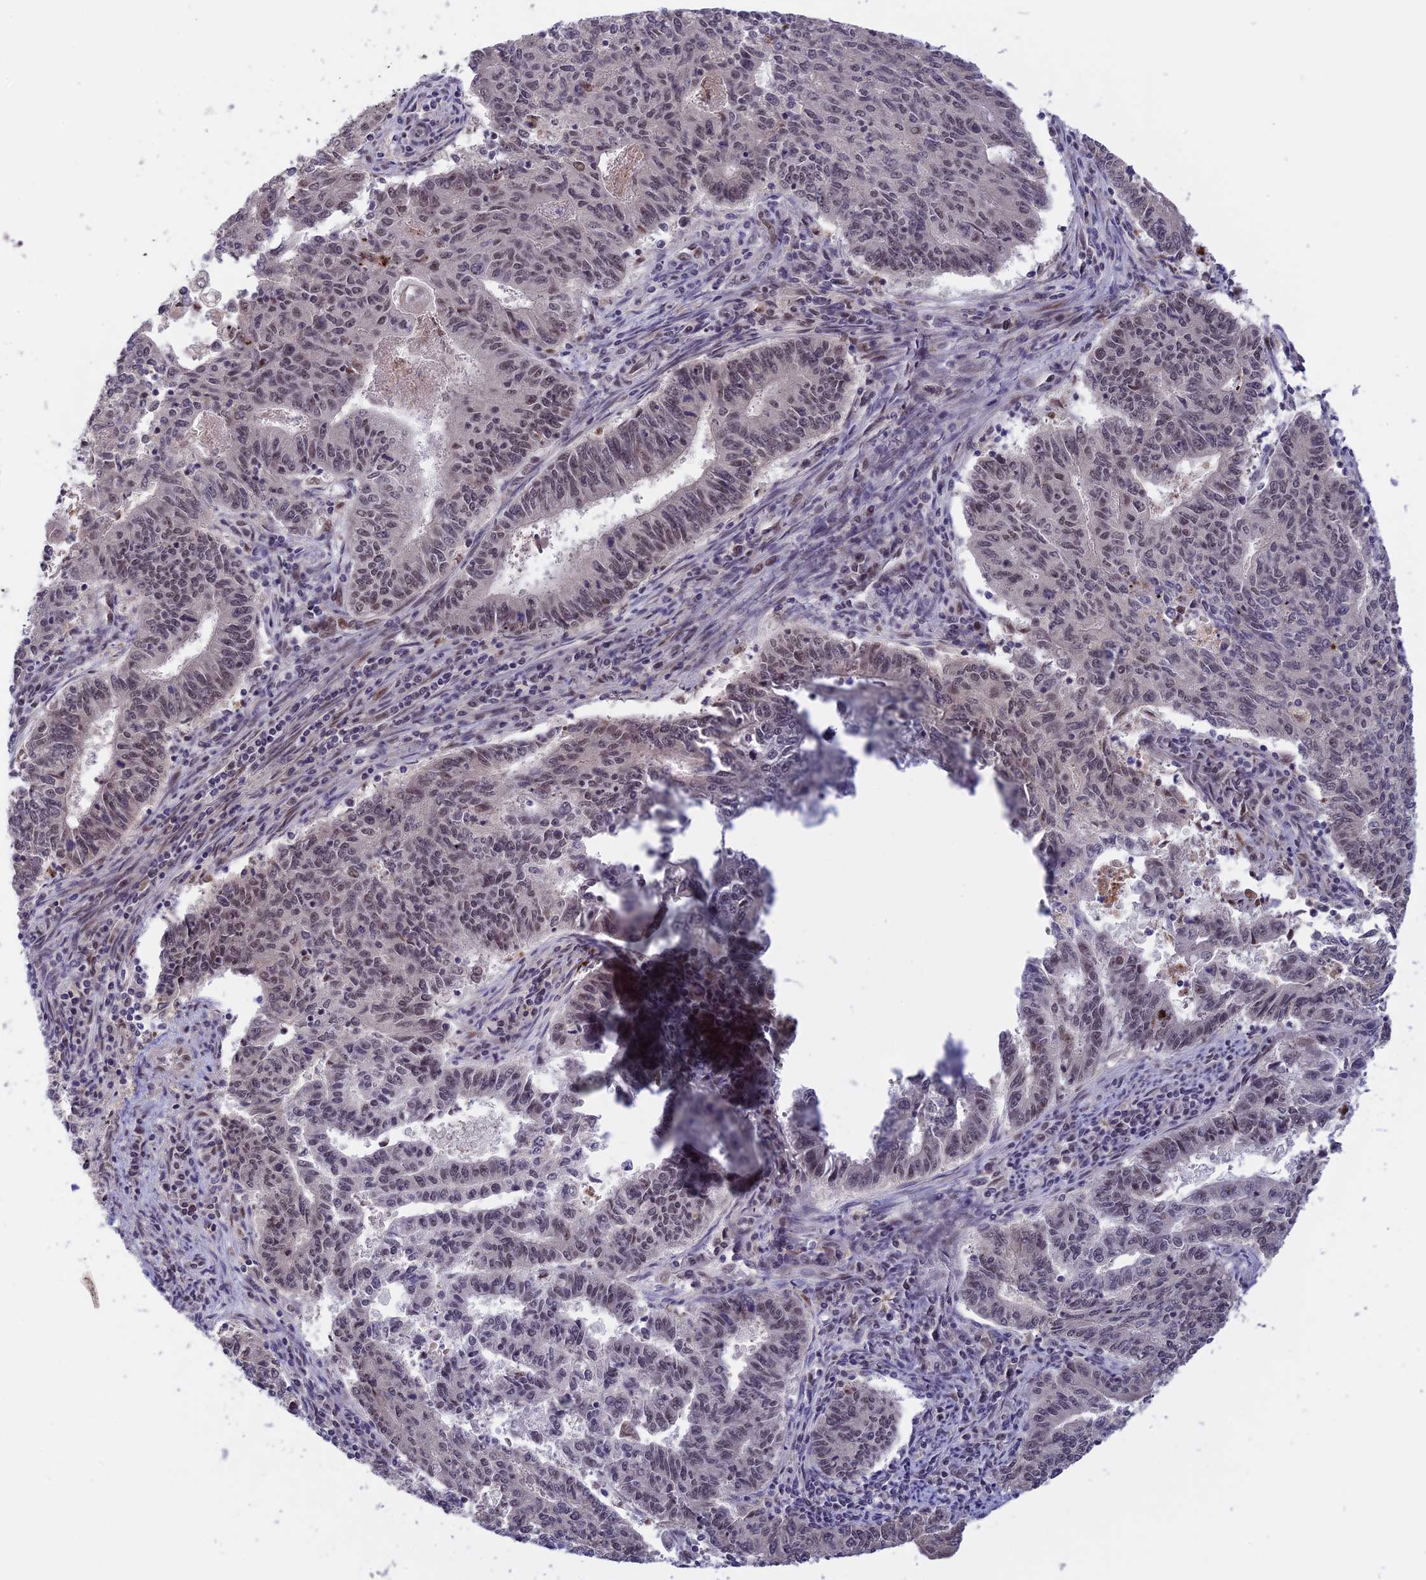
{"staining": {"intensity": "weak", "quantity": "25%-75%", "location": "nuclear"}, "tissue": "endometrial cancer", "cell_type": "Tumor cells", "image_type": "cancer", "snomed": [{"axis": "morphology", "description": "Adenocarcinoma, NOS"}, {"axis": "topography", "description": "Endometrium"}], "caption": "Immunohistochemistry photomicrograph of adenocarcinoma (endometrial) stained for a protein (brown), which displays low levels of weak nuclear positivity in approximately 25%-75% of tumor cells.", "gene": "POLR2C", "patient": {"sex": "female", "age": 59}}